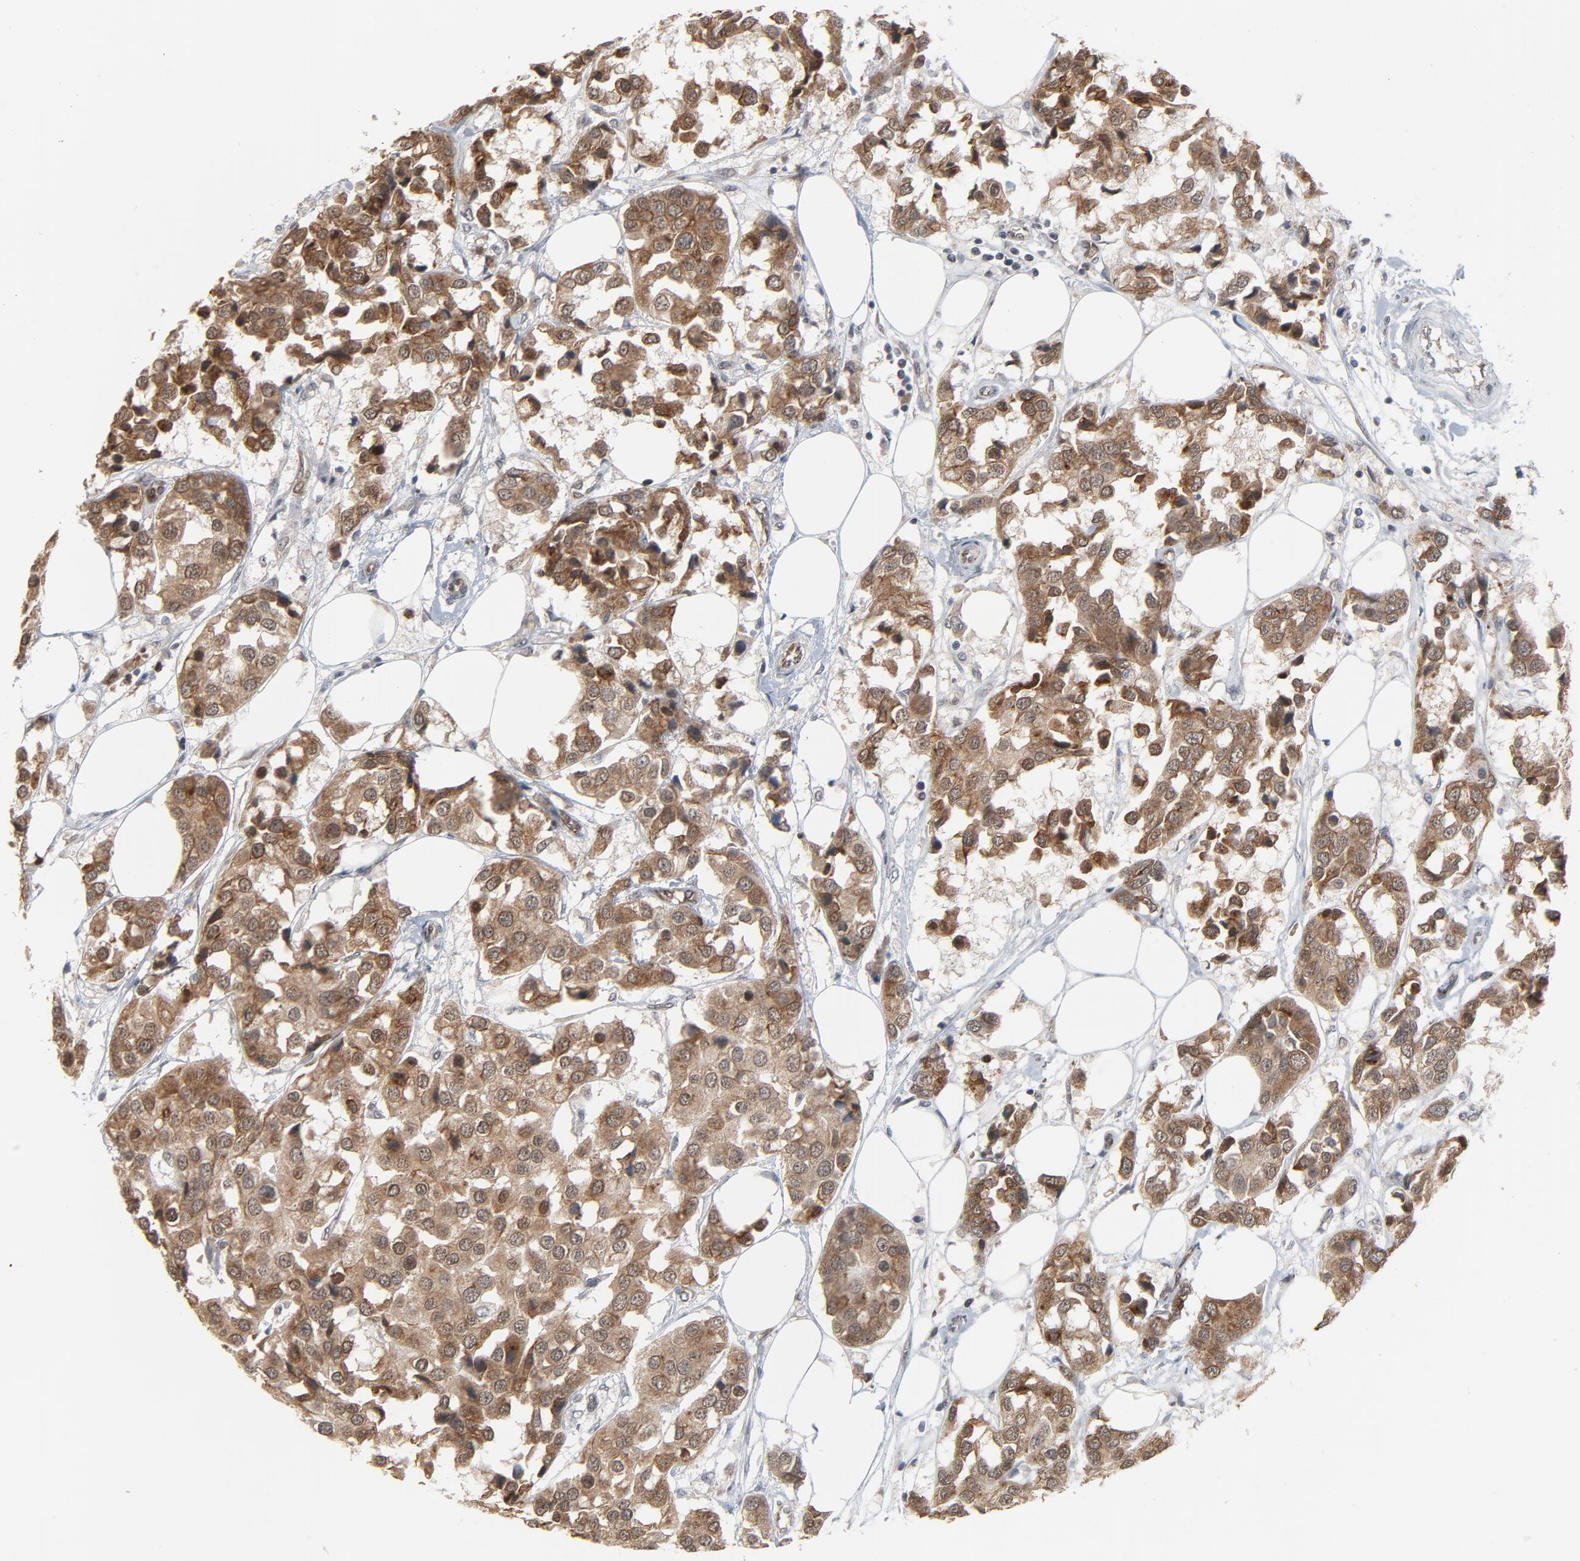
{"staining": {"intensity": "strong", "quantity": ">75%", "location": "cytoplasmic/membranous"}, "tissue": "breast cancer", "cell_type": "Tumor cells", "image_type": "cancer", "snomed": [{"axis": "morphology", "description": "Duct carcinoma"}, {"axis": "topography", "description": "Breast"}], "caption": "A photomicrograph showing strong cytoplasmic/membranous staining in approximately >75% of tumor cells in breast cancer (intraductal carcinoma), as visualized by brown immunohistochemical staining.", "gene": "ITPR3", "patient": {"sex": "female", "age": 80}}